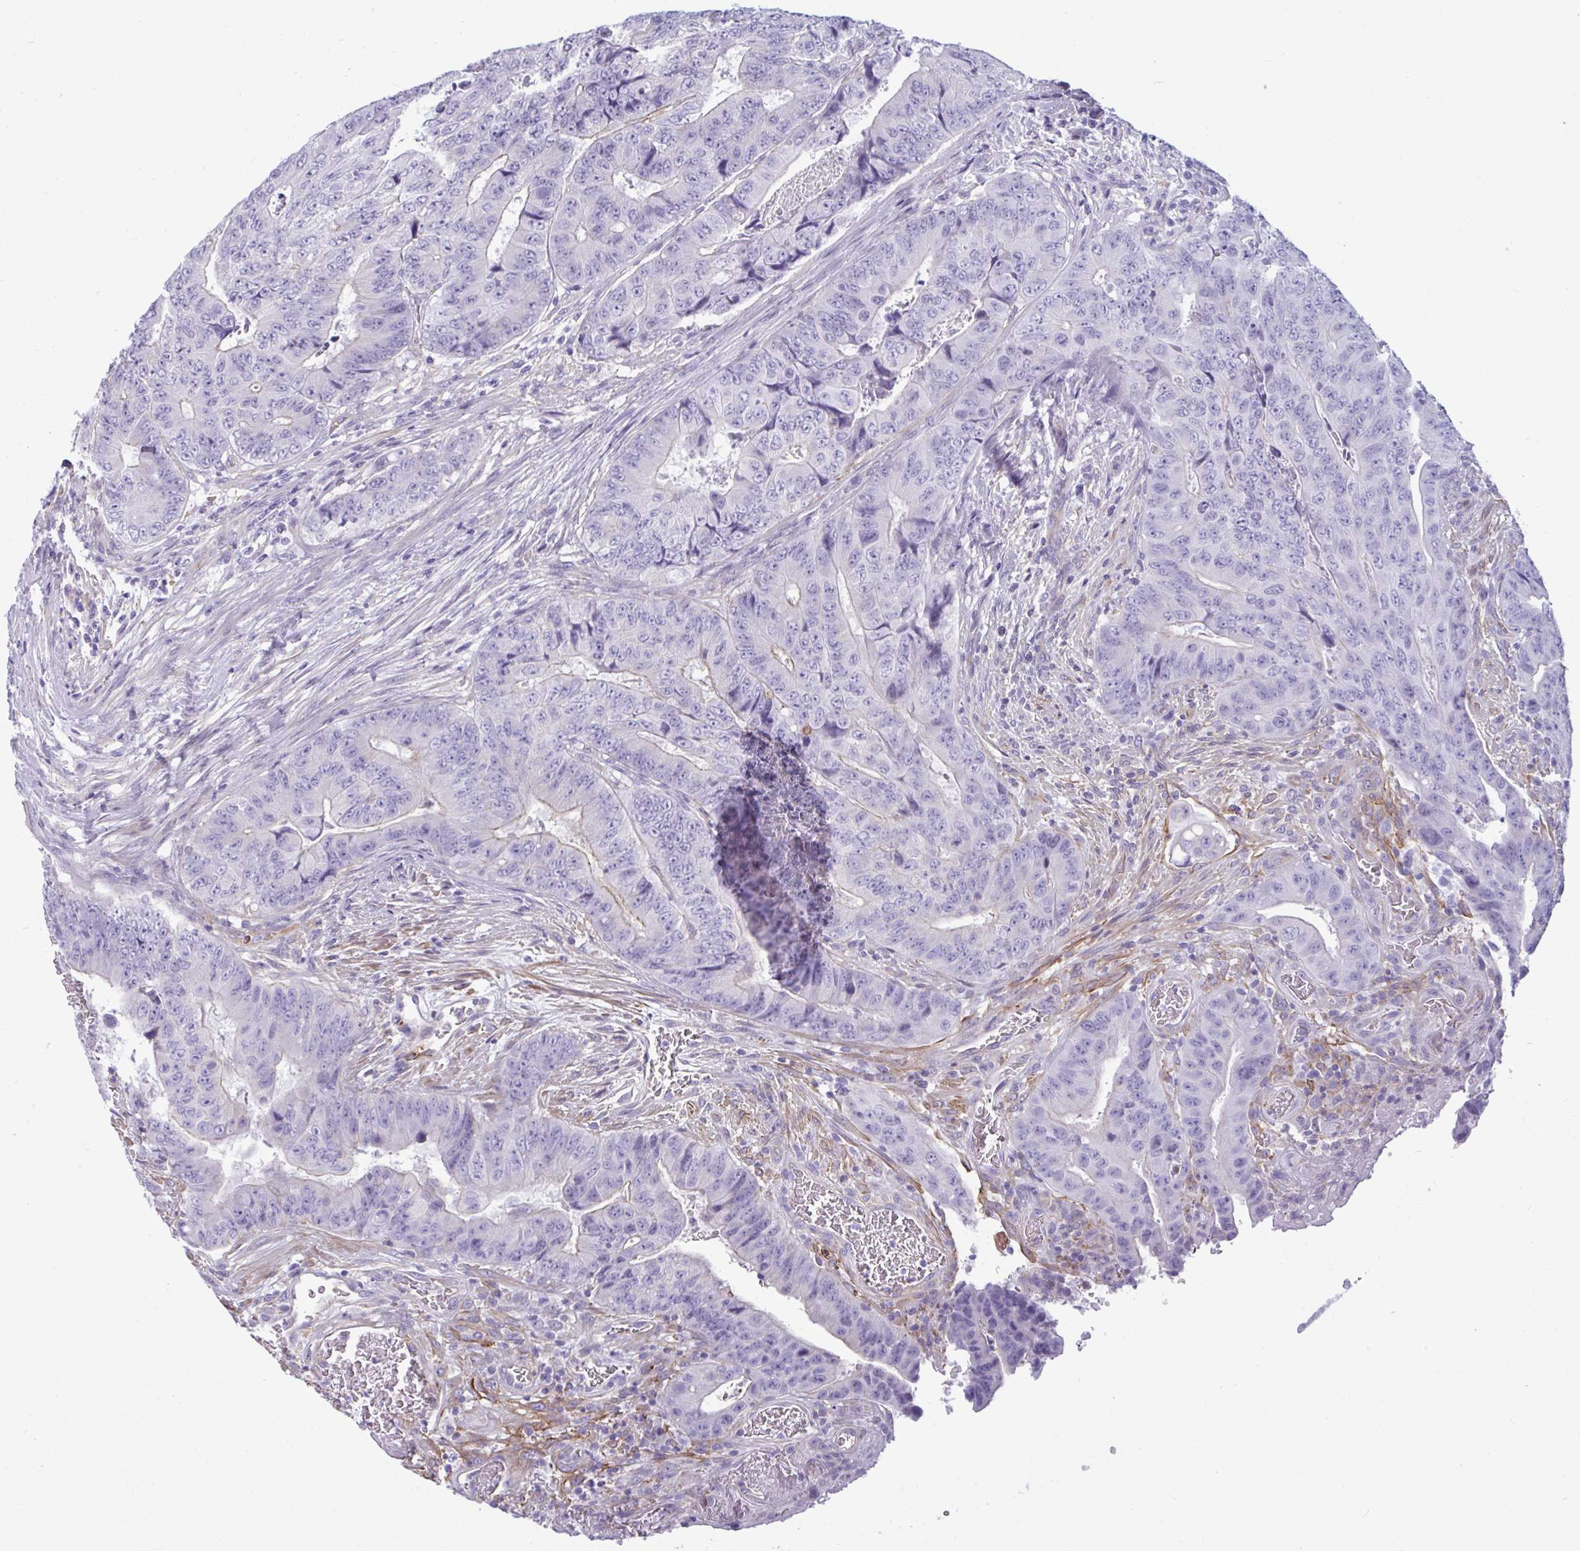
{"staining": {"intensity": "negative", "quantity": "none", "location": "none"}, "tissue": "colorectal cancer", "cell_type": "Tumor cells", "image_type": "cancer", "snomed": [{"axis": "morphology", "description": "Adenocarcinoma, NOS"}, {"axis": "topography", "description": "Colon"}], "caption": "Protein analysis of adenocarcinoma (colorectal) displays no significant expression in tumor cells. The staining is performed using DAB brown chromogen with nuclei counter-stained in using hematoxylin.", "gene": "MYH10", "patient": {"sex": "female", "age": 48}}